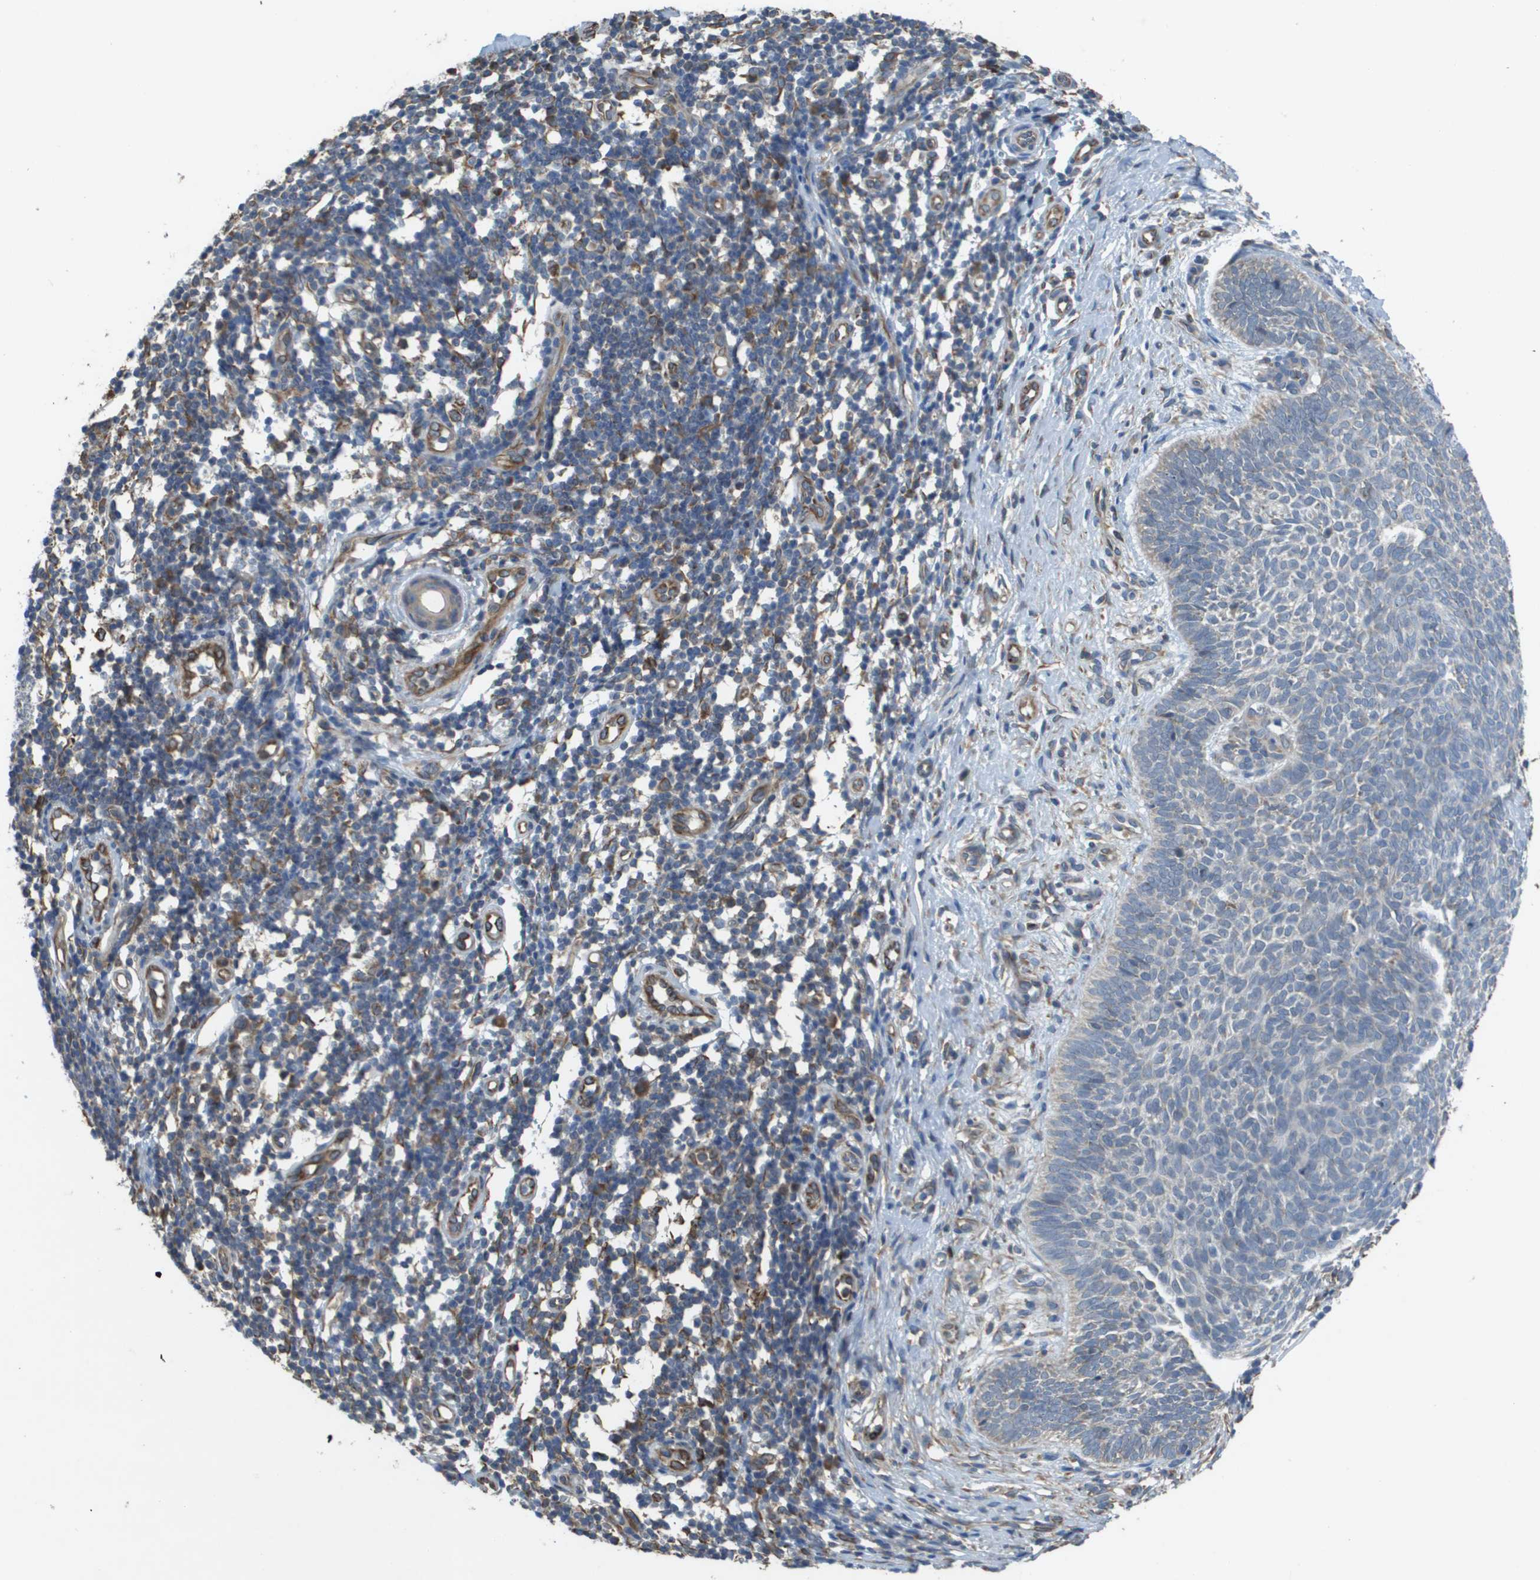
{"staining": {"intensity": "weak", "quantity": "<25%", "location": "cytoplasmic/membranous"}, "tissue": "skin cancer", "cell_type": "Tumor cells", "image_type": "cancer", "snomed": [{"axis": "morphology", "description": "Basal cell carcinoma"}, {"axis": "topography", "description": "Skin"}], "caption": "High magnification brightfield microscopy of skin cancer stained with DAB (brown) and counterstained with hematoxylin (blue): tumor cells show no significant staining.", "gene": "CLCN2", "patient": {"sex": "male", "age": 60}}